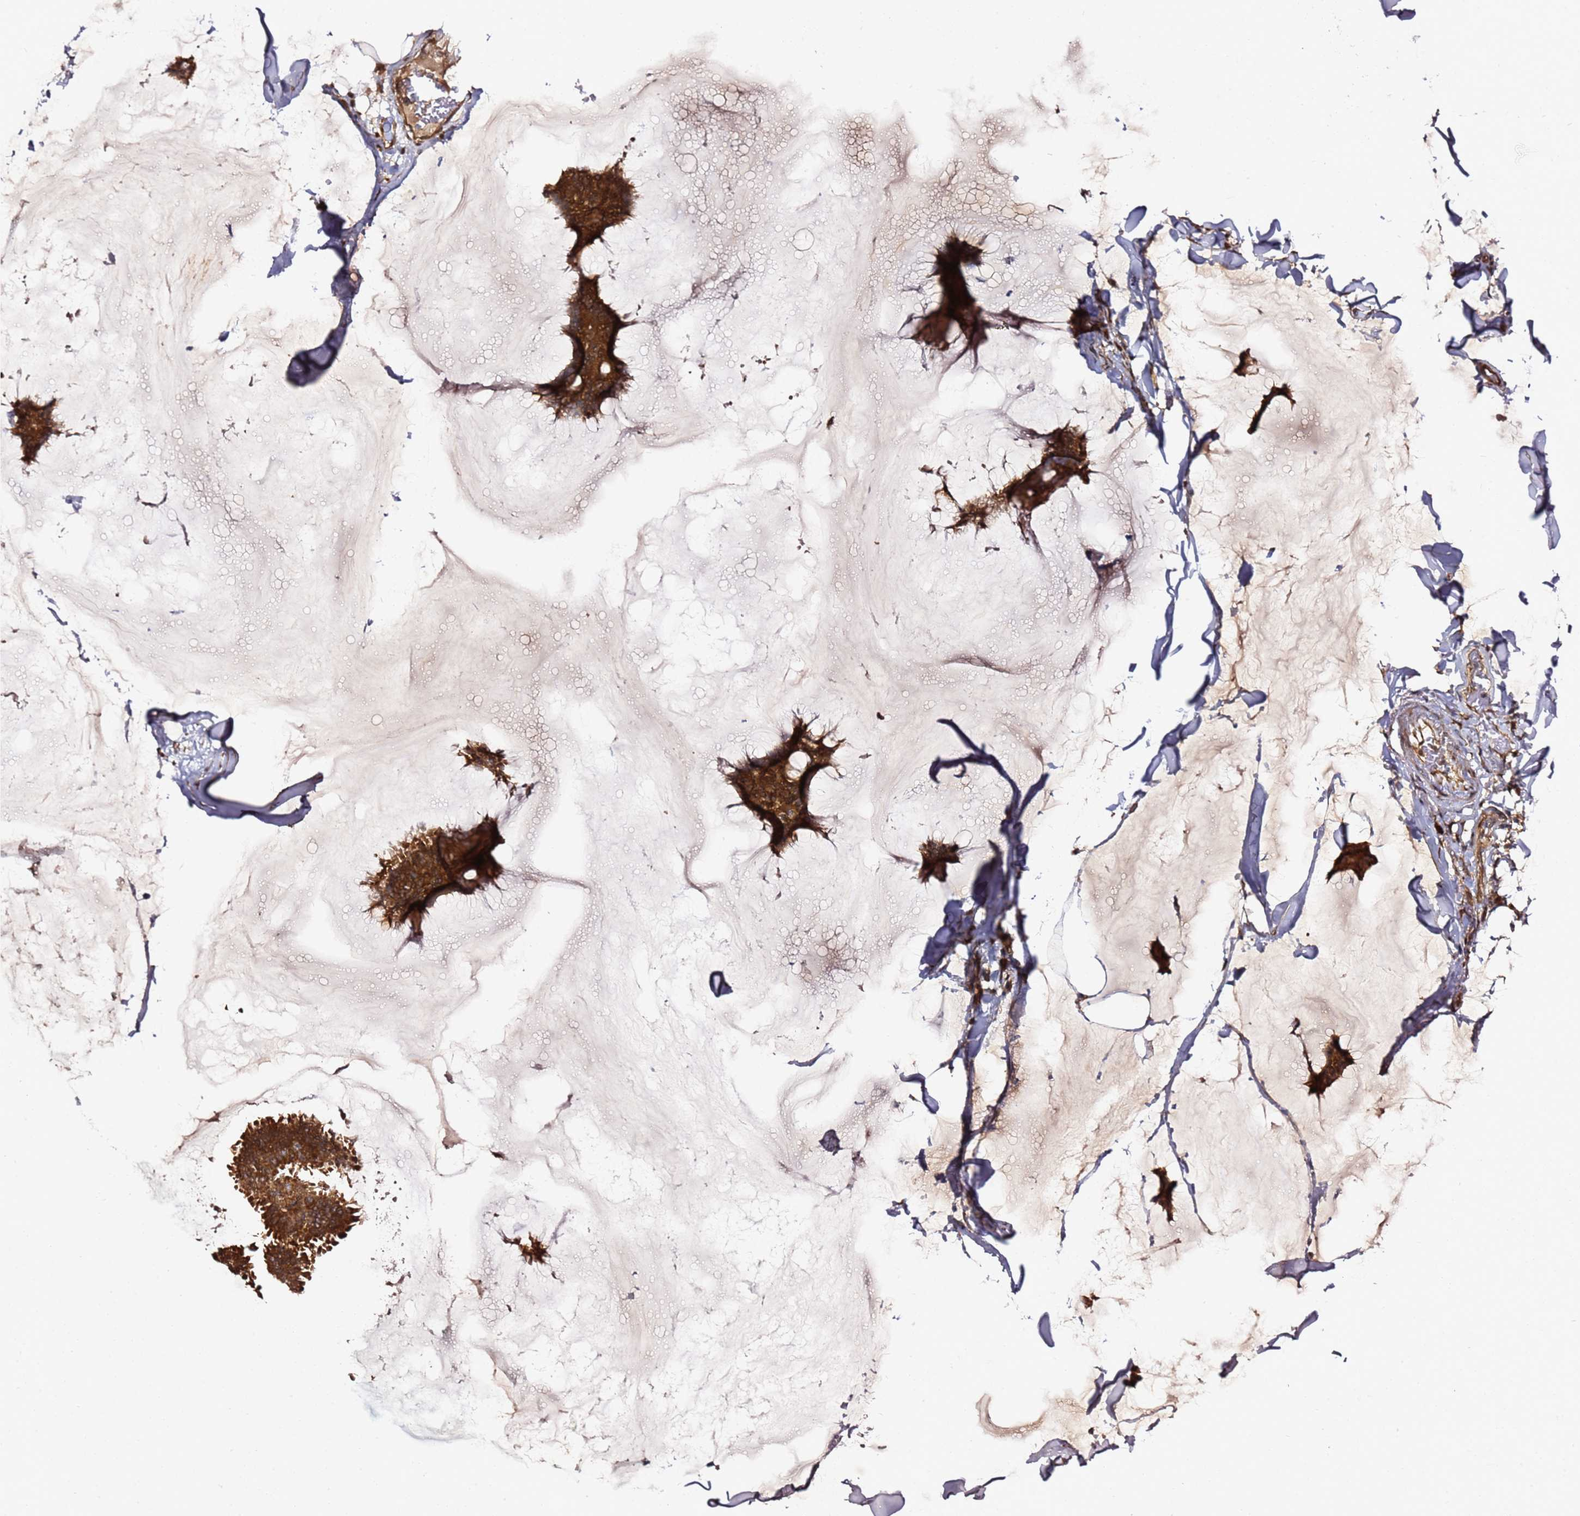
{"staining": {"intensity": "strong", "quantity": ">75%", "location": "cytoplasmic/membranous"}, "tissue": "breast cancer", "cell_type": "Tumor cells", "image_type": "cancer", "snomed": [{"axis": "morphology", "description": "Duct carcinoma"}, {"axis": "topography", "description": "Breast"}], "caption": "Immunohistochemical staining of human breast intraductal carcinoma reveals high levels of strong cytoplasmic/membranous staining in approximately >75% of tumor cells.", "gene": "PRKAB2", "patient": {"sex": "female", "age": 93}}